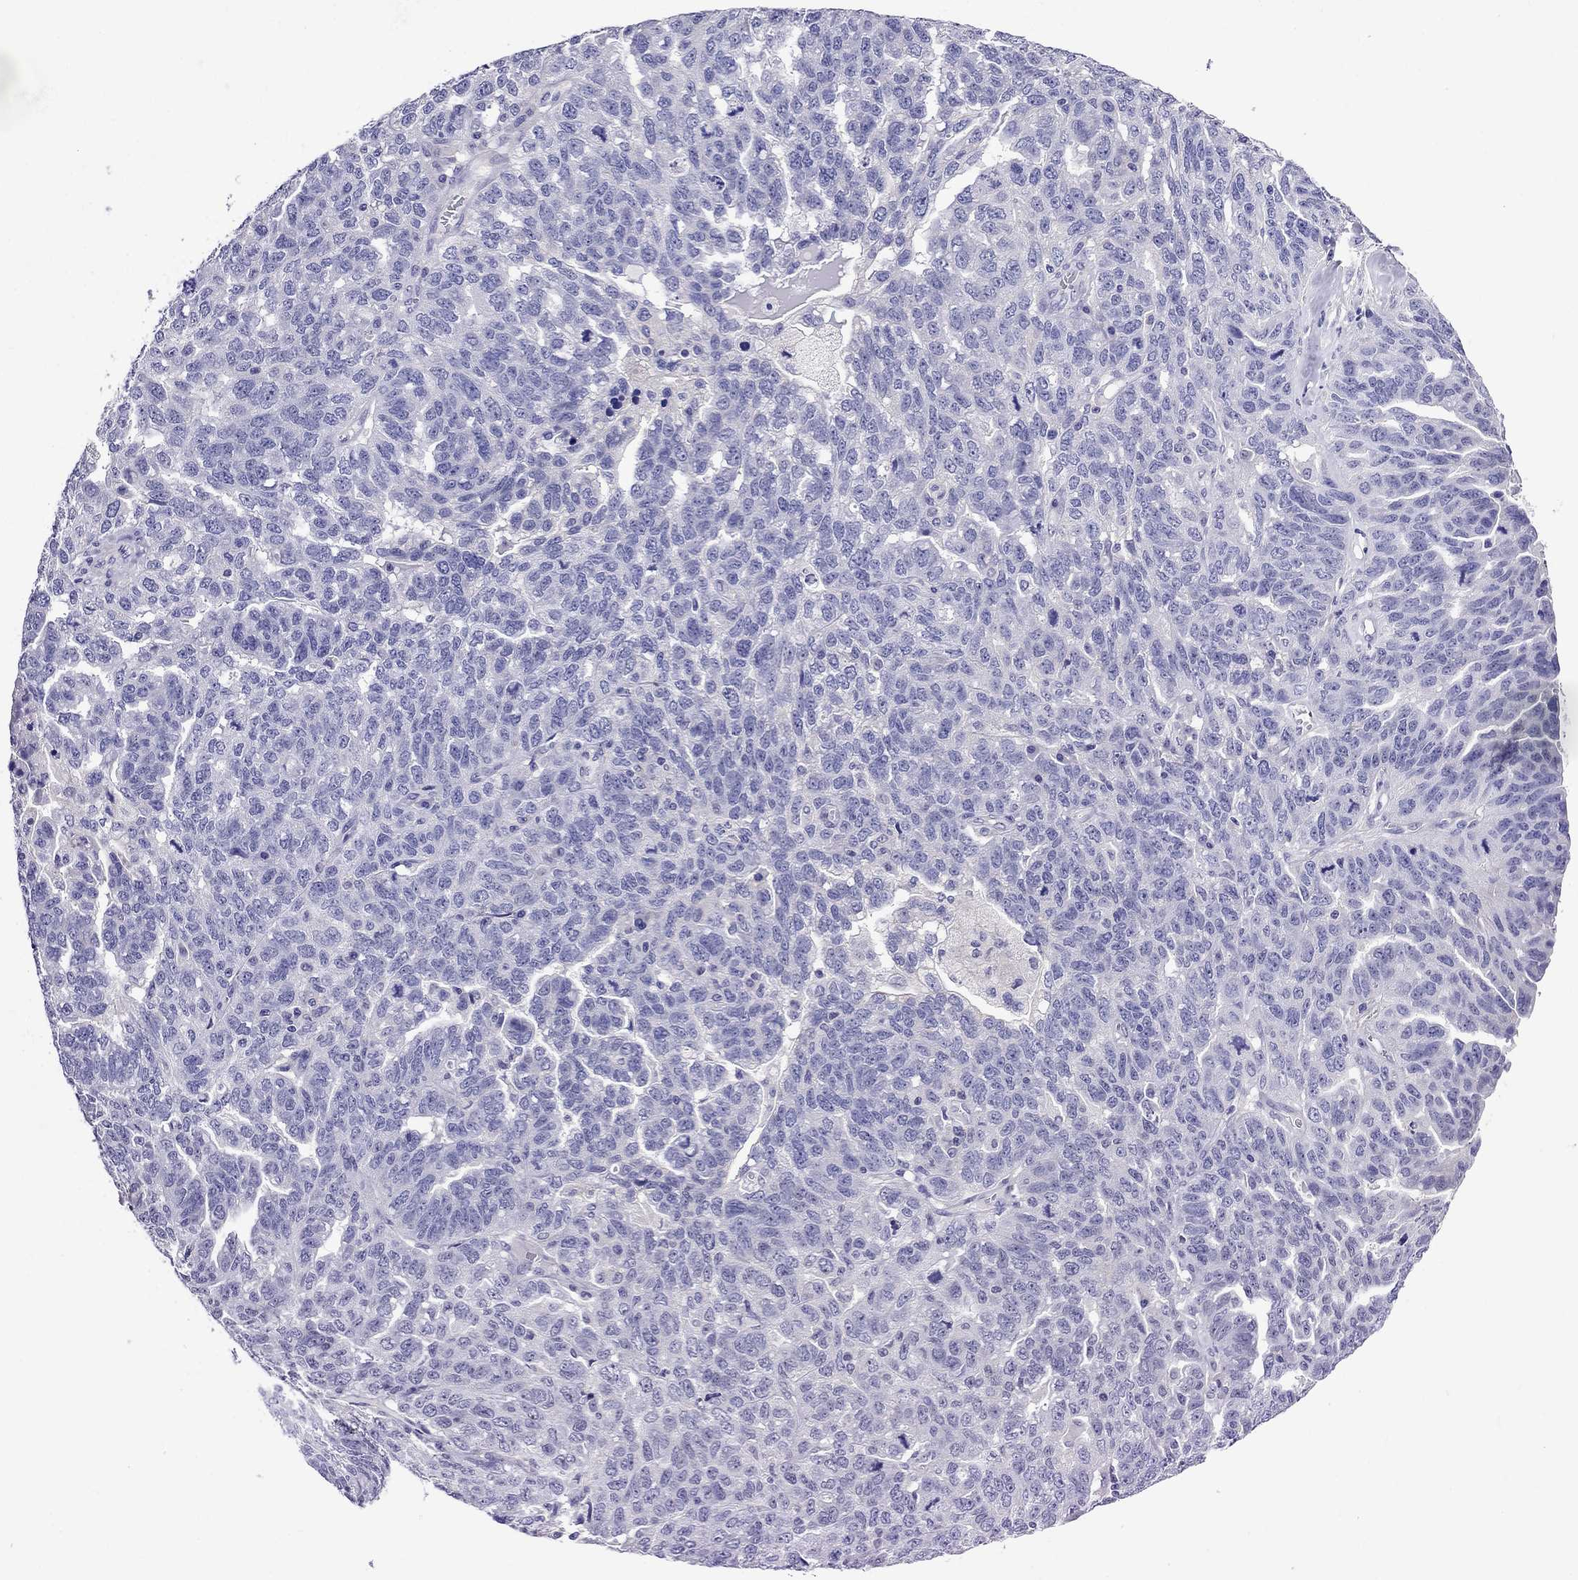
{"staining": {"intensity": "negative", "quantity": "none", "location": "none"}, "tissue": "ovarian cancer", "cell_type": "Tumor cells", "image_type": "cancer", "snomed": [{"axis": "morphology", "description": "Cystadenocarcinoma, serous, NOS"}, {"axis": "topography", "description": "Ovary"}], "caption": "Immunohistochemistry of human ovarian serous cystadenocarcinoma reveals no staining in tumor cells. Nuclei are stained in blue.", "gene": "SCG2", "patient": {"sex": "female", "age": 71}}